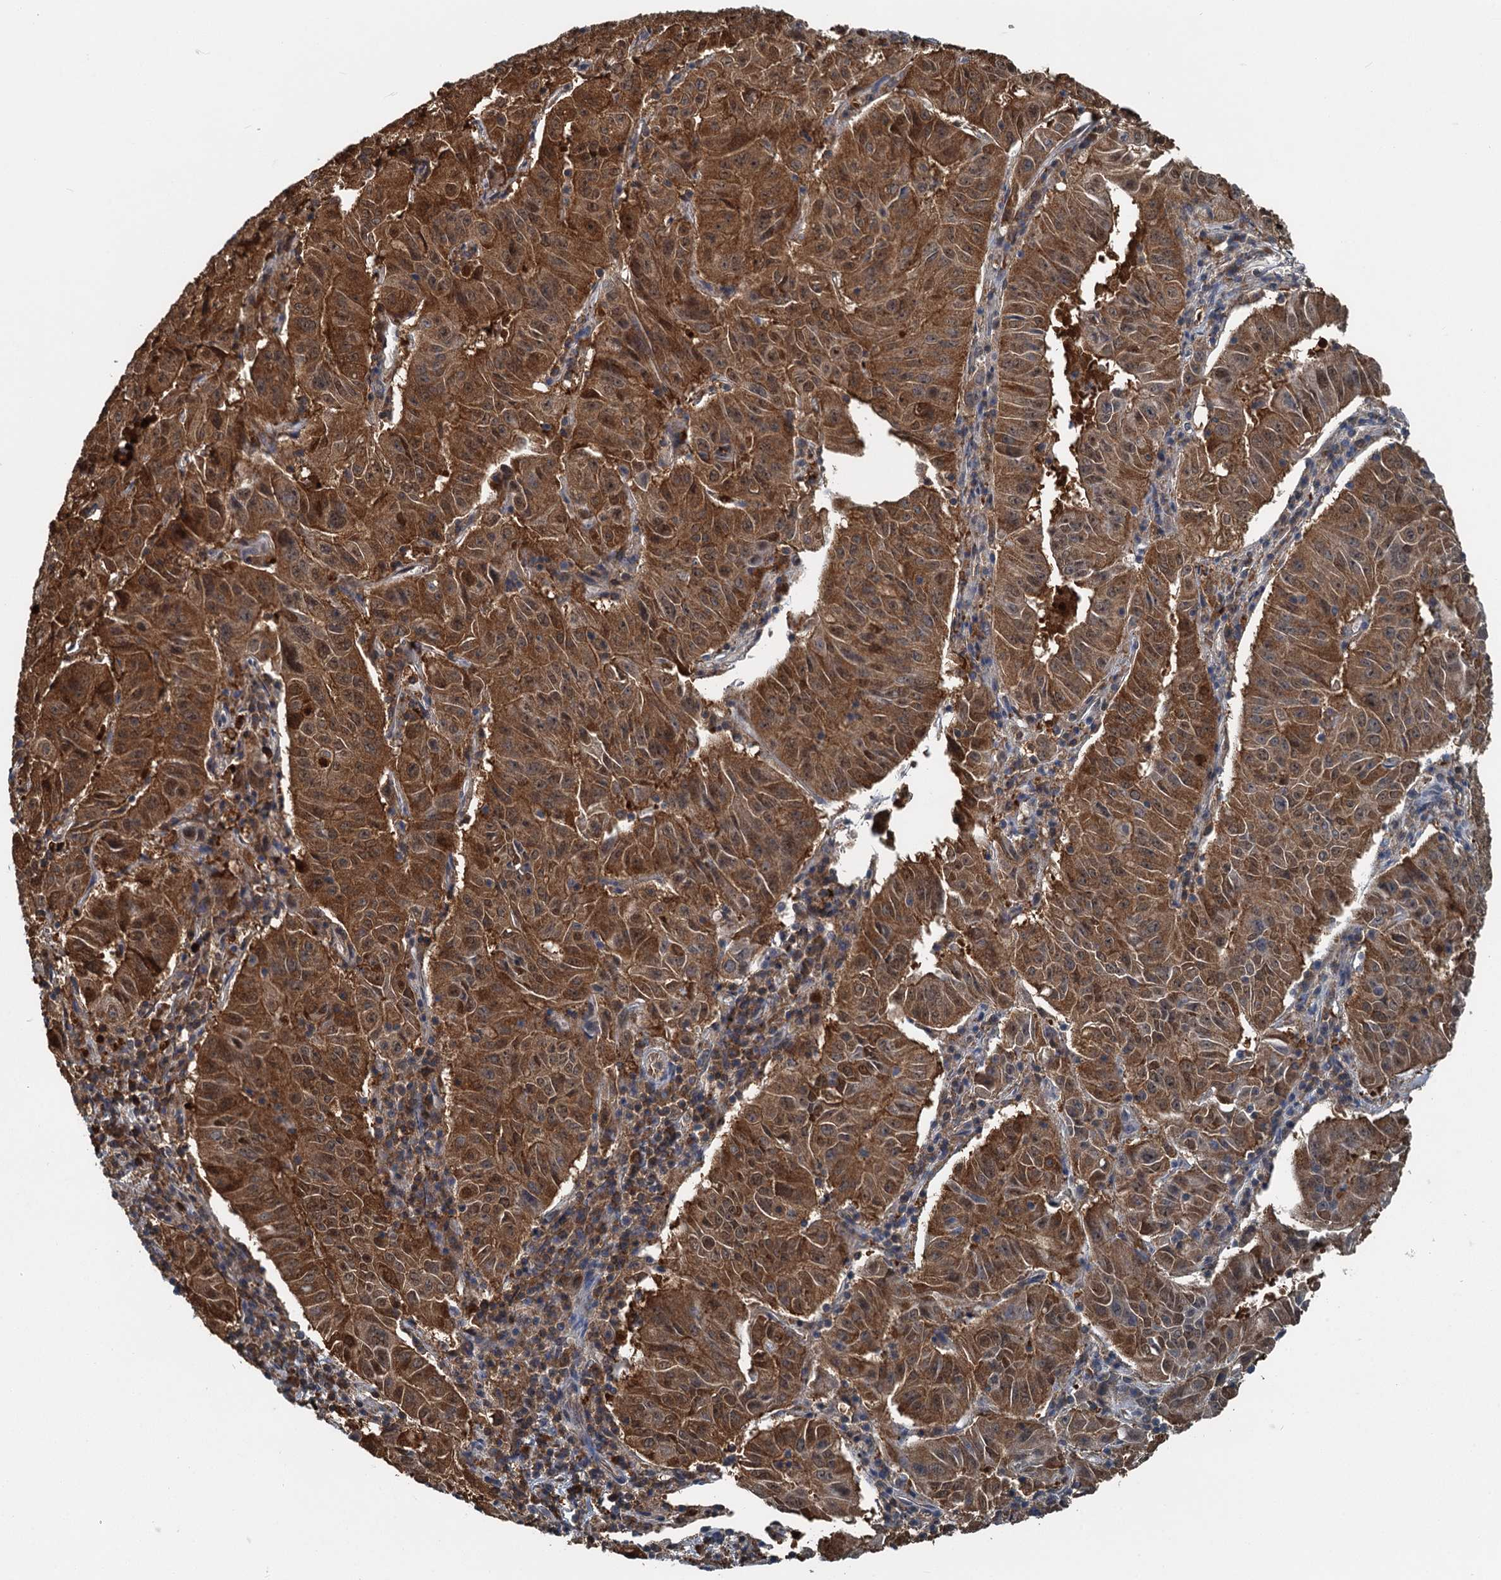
{"staining": {"intensity": "strong", "quantity": ">75%", "location": "cytoplasmic/membranous,nuclear"}, "tissue": "pancreatic cancer", "cell_type": "Tumor cells", "image_type": "cancer", "snomed": [{"axis": "morphology", "description": "Adenocarcinoma, NOS"}, {"axis": "topography", "description": "Pancreas"}], "caption": "Adenocarcinoma (pancreatic) was stained to show a protein in brown. There is high levels of strong cytoplasmic/membranous and nuclear positivity in about >75% of tumor cells.", "gene": "GPI", "patient": {"sex": "male", "age": 63}}